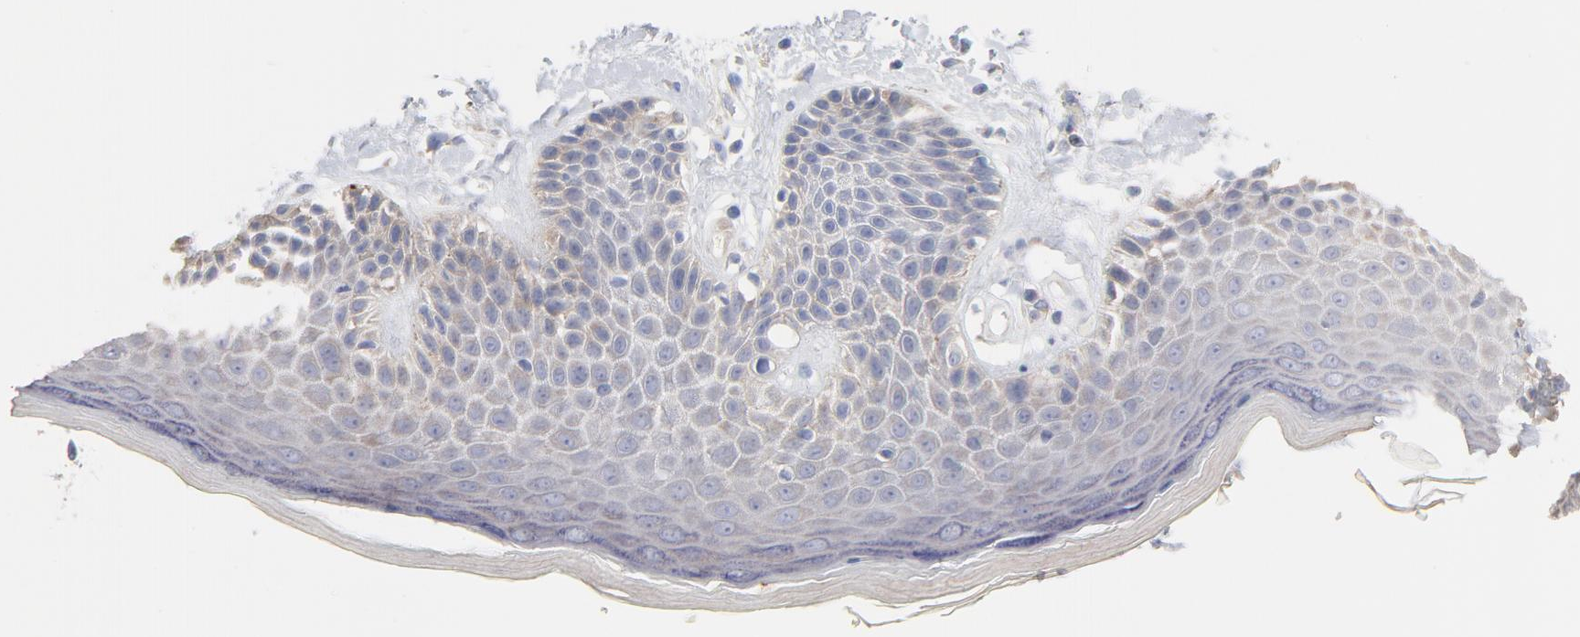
{"staining": {"intensity": "weak", "quantity": "25%-75%", "location": "cytoplasmic/membranous"}, "tissue": "skin", "cell_type": "Epidermal cells", "image_type": "normal", "snomed": [{"axis": "morphology", "description": "Normal tissue, NOS"}, {"axis": "topography", "description": "Anal"}], "caption": "This image exhibits immunohistochemistry (IHC) staining of normal human skin, with low weak cytoplasmic/membranous expression in about 25%-75% of epidermal cells.", "gene": "CPE", "patient": {"sex": "female", "age": 78}}